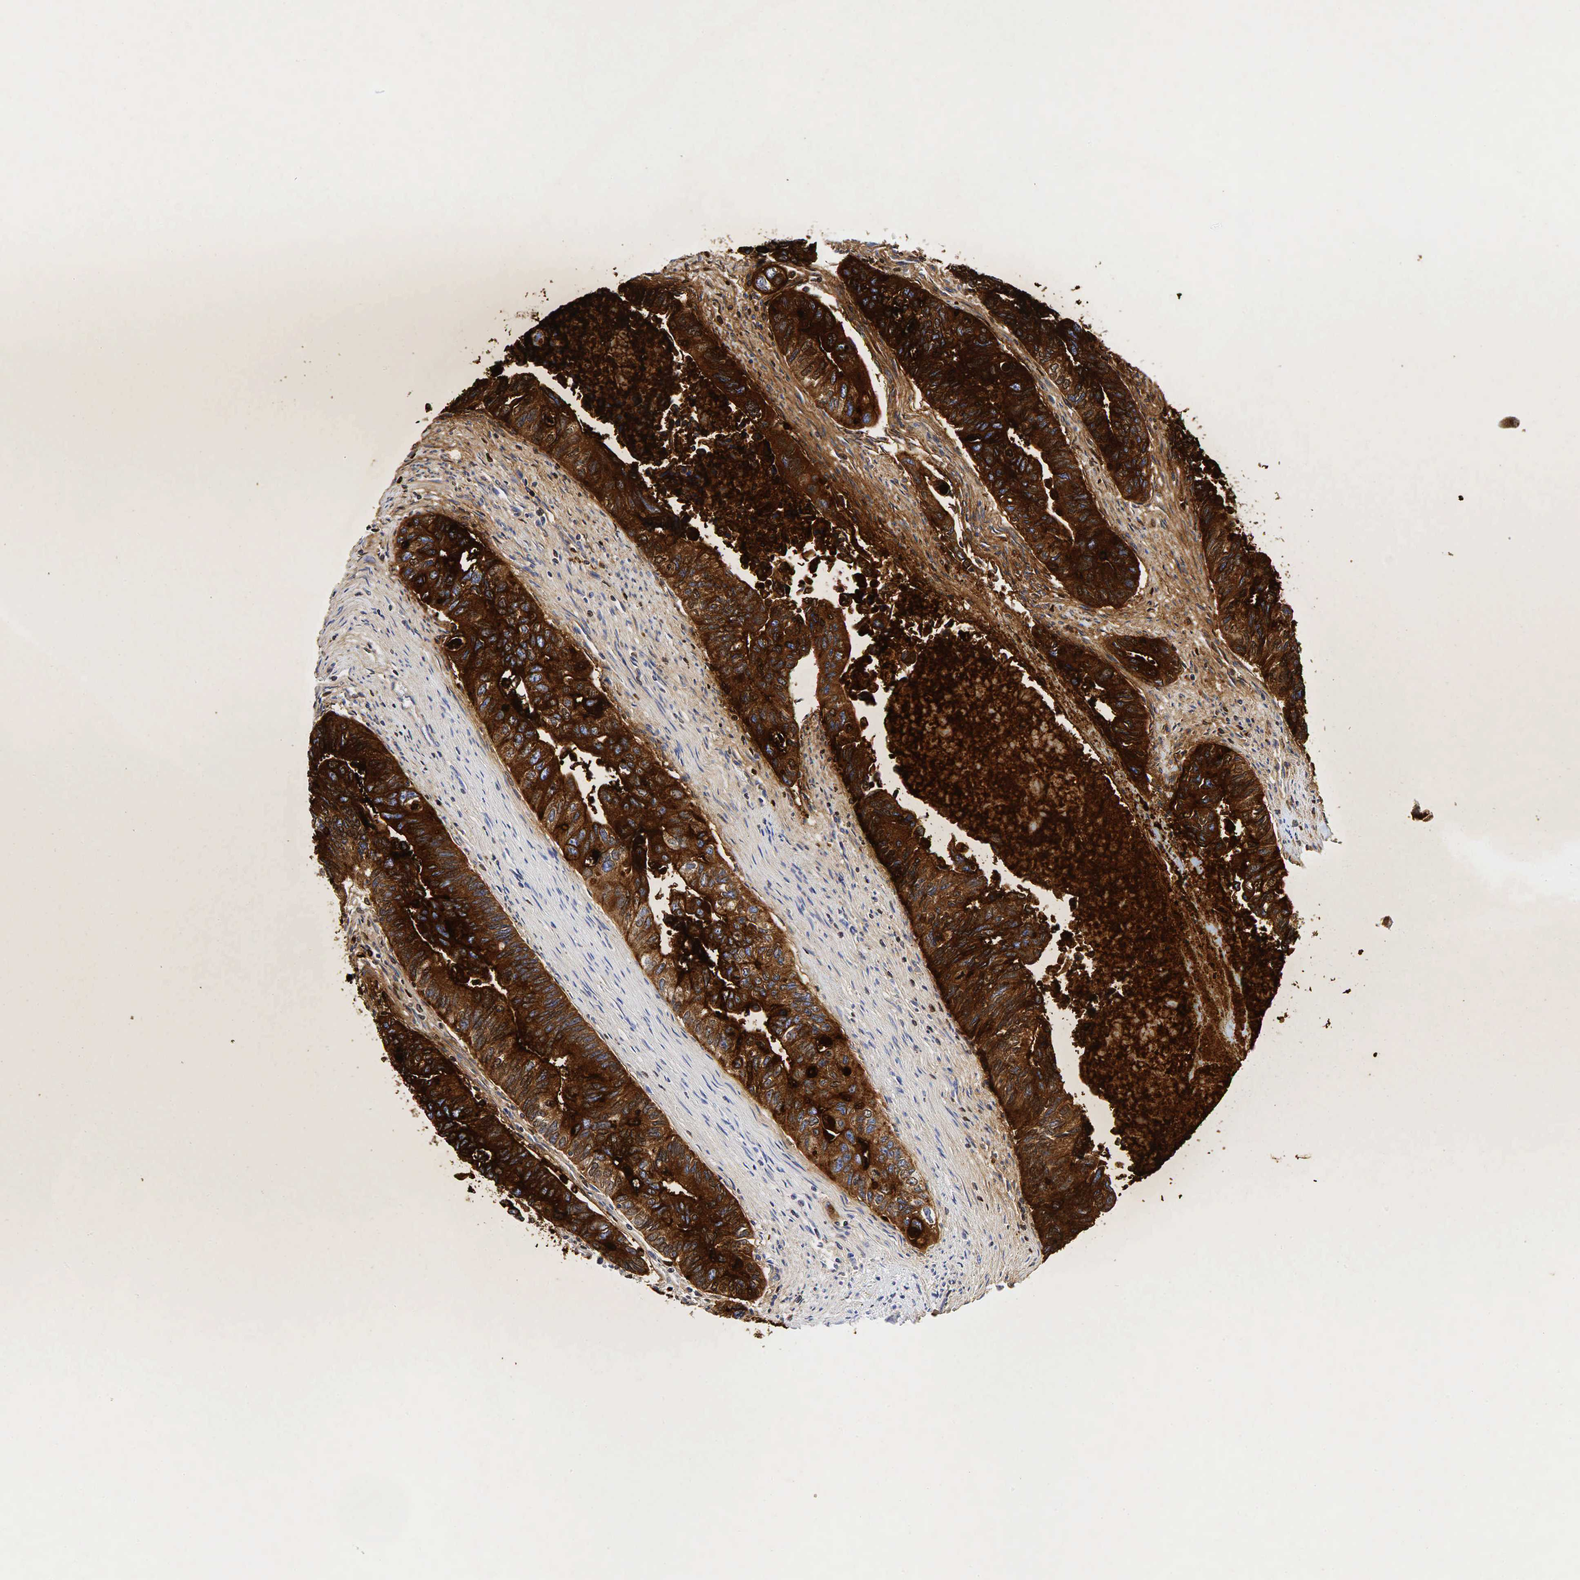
{"staining": {"intensity": "strong", "quantity": ">75%", "location": "cytoplasmic/membranous"}, "tissue": "colorectal cancer", "cell_type": "Tumor cells", "image_type": "cancer", "snomed": [{"axis": "morphology", "description": "Adenocarcinoma, NOS"}, {"axis": "topography", "description": "Colon"}], "caption": "A photomicrograph of human adenocarcinoma (colorectal) stained for a protein reveals strong cytoplasmic/membranous brown staining in tumor cells.", "gene": "CEACAM5", "patient": {"sex": "female", "age": 11}}